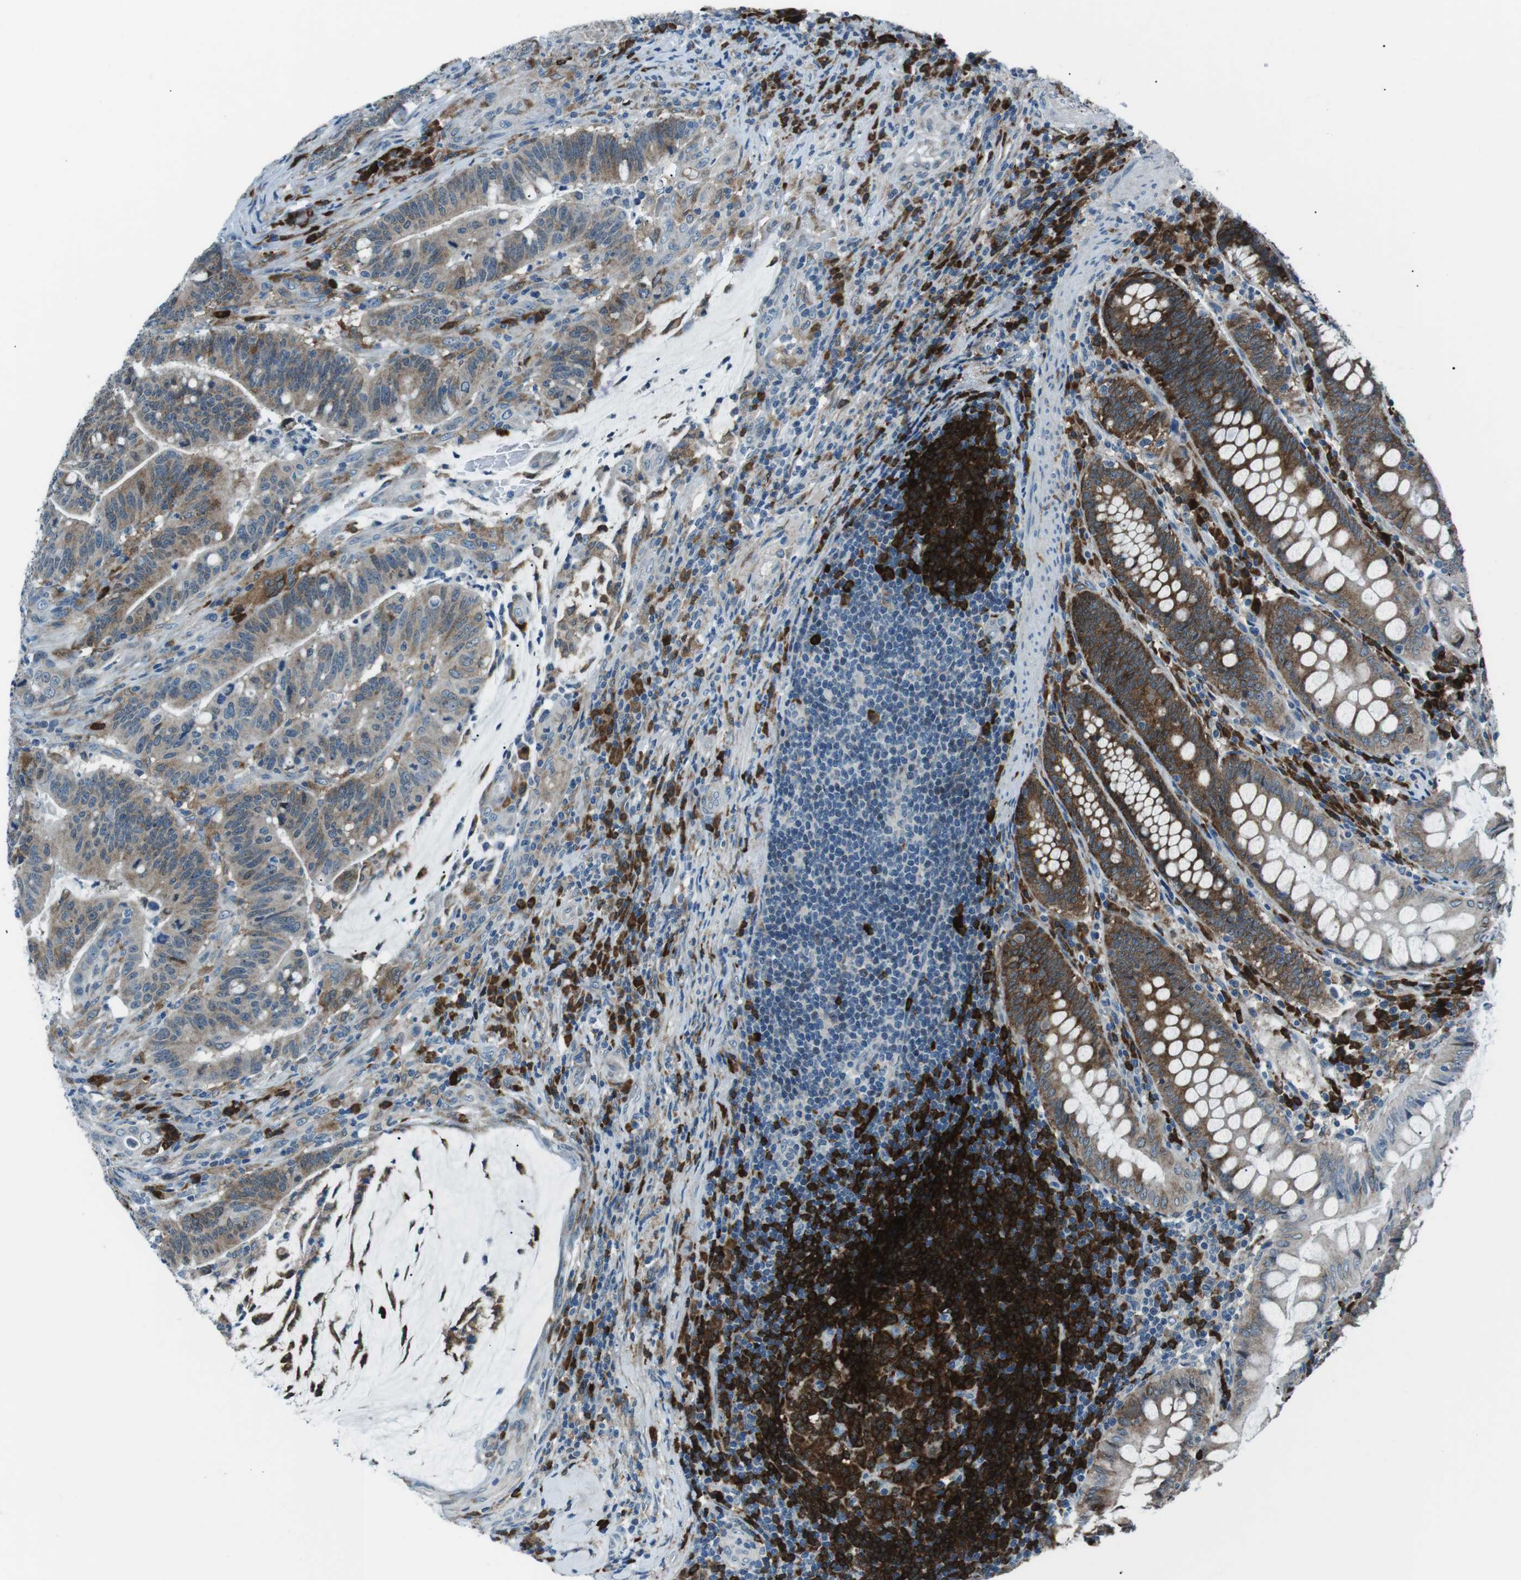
{"staining": {"intensity": "moderate", "quantity": "25%-75%", "location": "cytoplasmic/membranous"}, "tissue": "colorectal cancer", "cell_type": "Tumor cells", "image_type": "cancer", "snomed": [{"axis": "morphology", "description": "Normal tissue, NOS"}, {"axis": "morphology", "description": "Adenocarcinoma, NOS"}, {"axis": "topography", "description": "Colon"}], "caption": "Immunohistochemistry (IHC) histopathology image of neoplastic tissue: human colorectal adenocarcinoma stained using immunohistochemistry (IHC) exhibits medium levels of moderate protein expression localized specifically in the cytoplasmic/membranous of tumor cells, appearing as a cytoplasmic/membranous brown color.", "gene": "BLNK", "patient": {"sex": "female", "age": 66}}